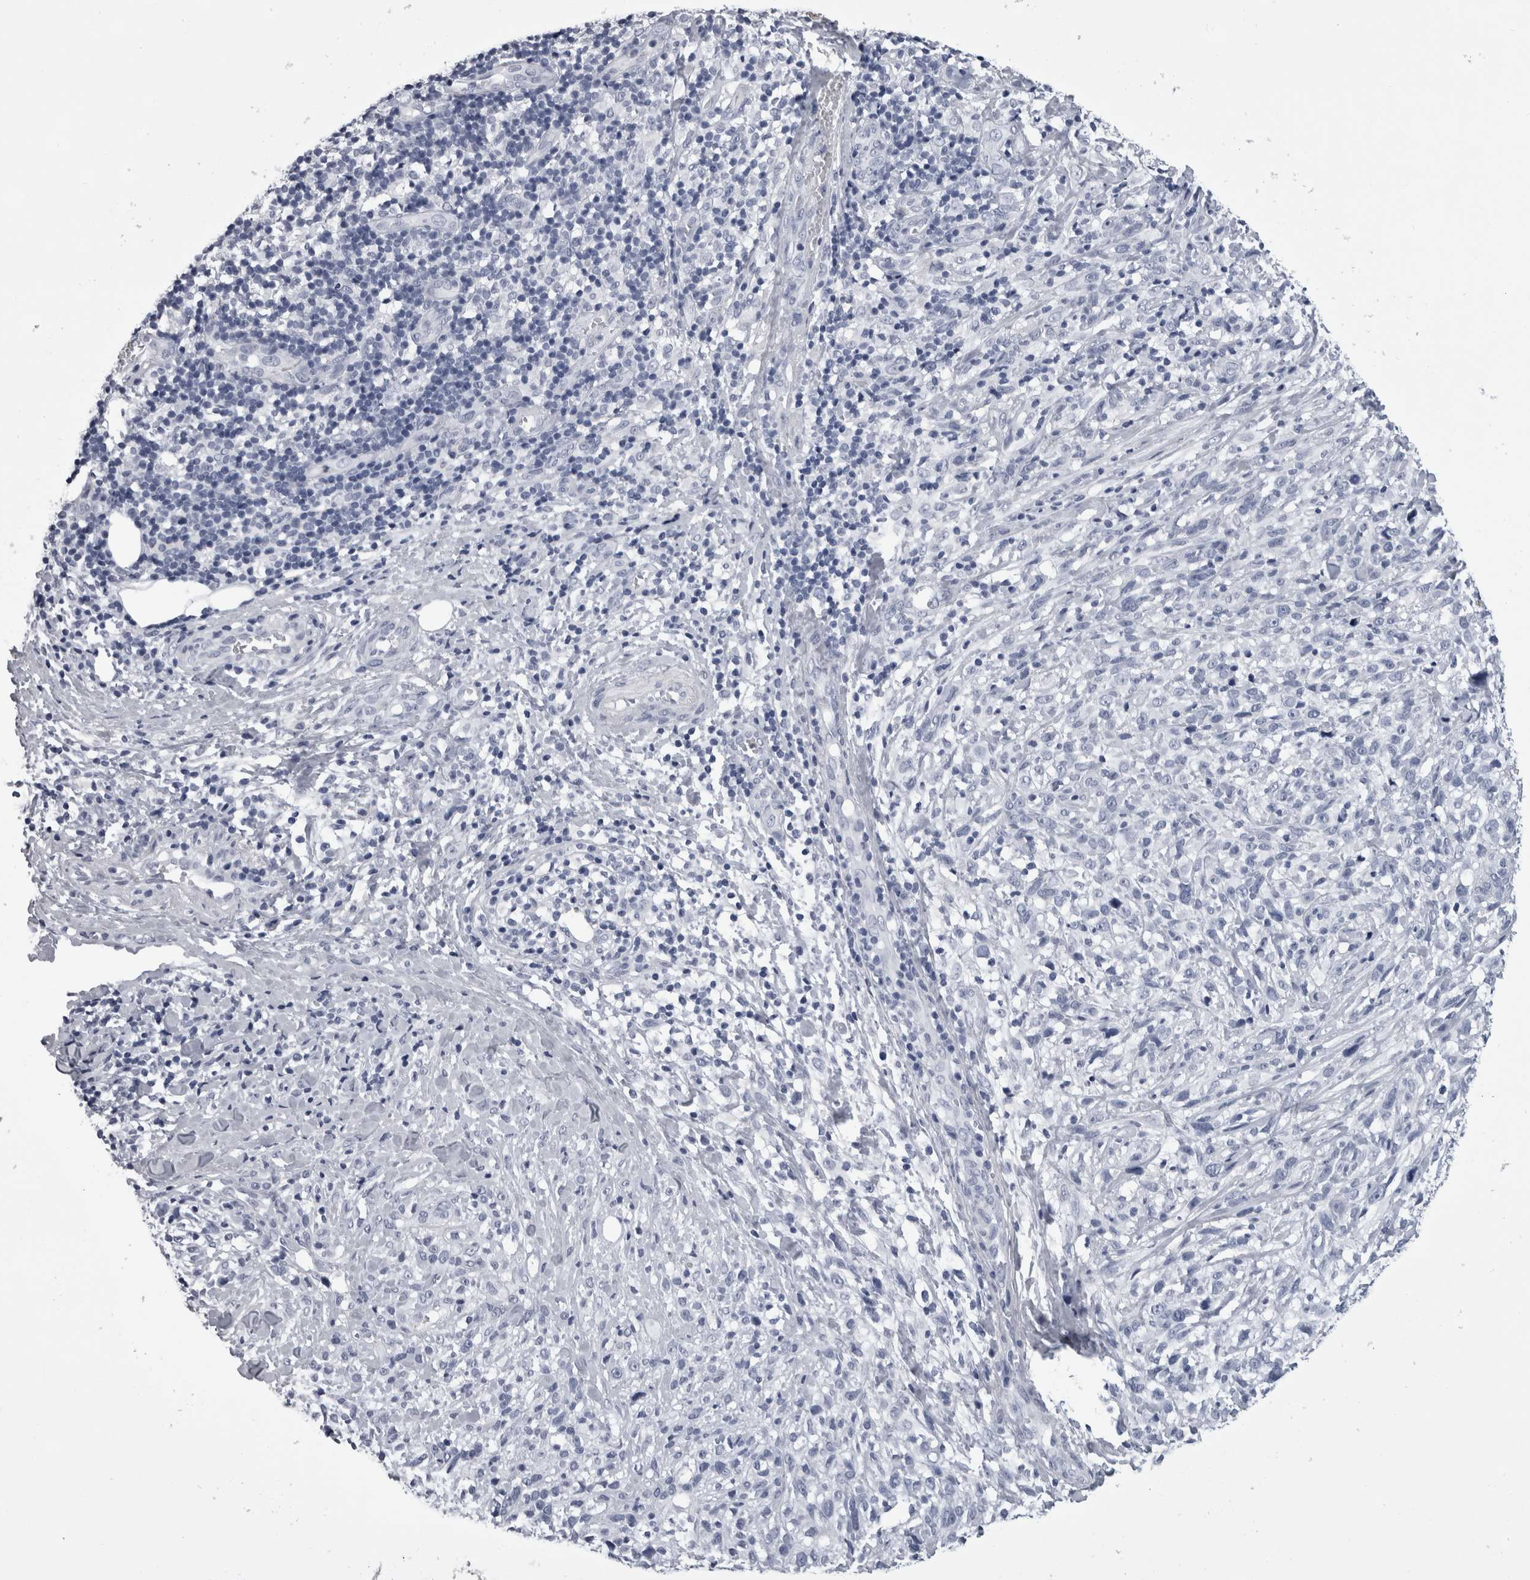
{"staining": {"intensity": "negative", "quantity": "none", "location": "none"}, "tissue": "melanoma", "cell_type": "Tumor cells", "image_type": "cancer", "snomed": [{"axis": "morphology", "description": "Malignant melanoma, NOS"}, {"axis": "topography", "description": "Skin"}], "caption": "Immunohistochemistry micrograph of melanoma stained for a protein (brown), which exhibits no positivity in tumor cells.", "gene": "ALDH8A1", "patient": {"sex": "female", "age": 55}}